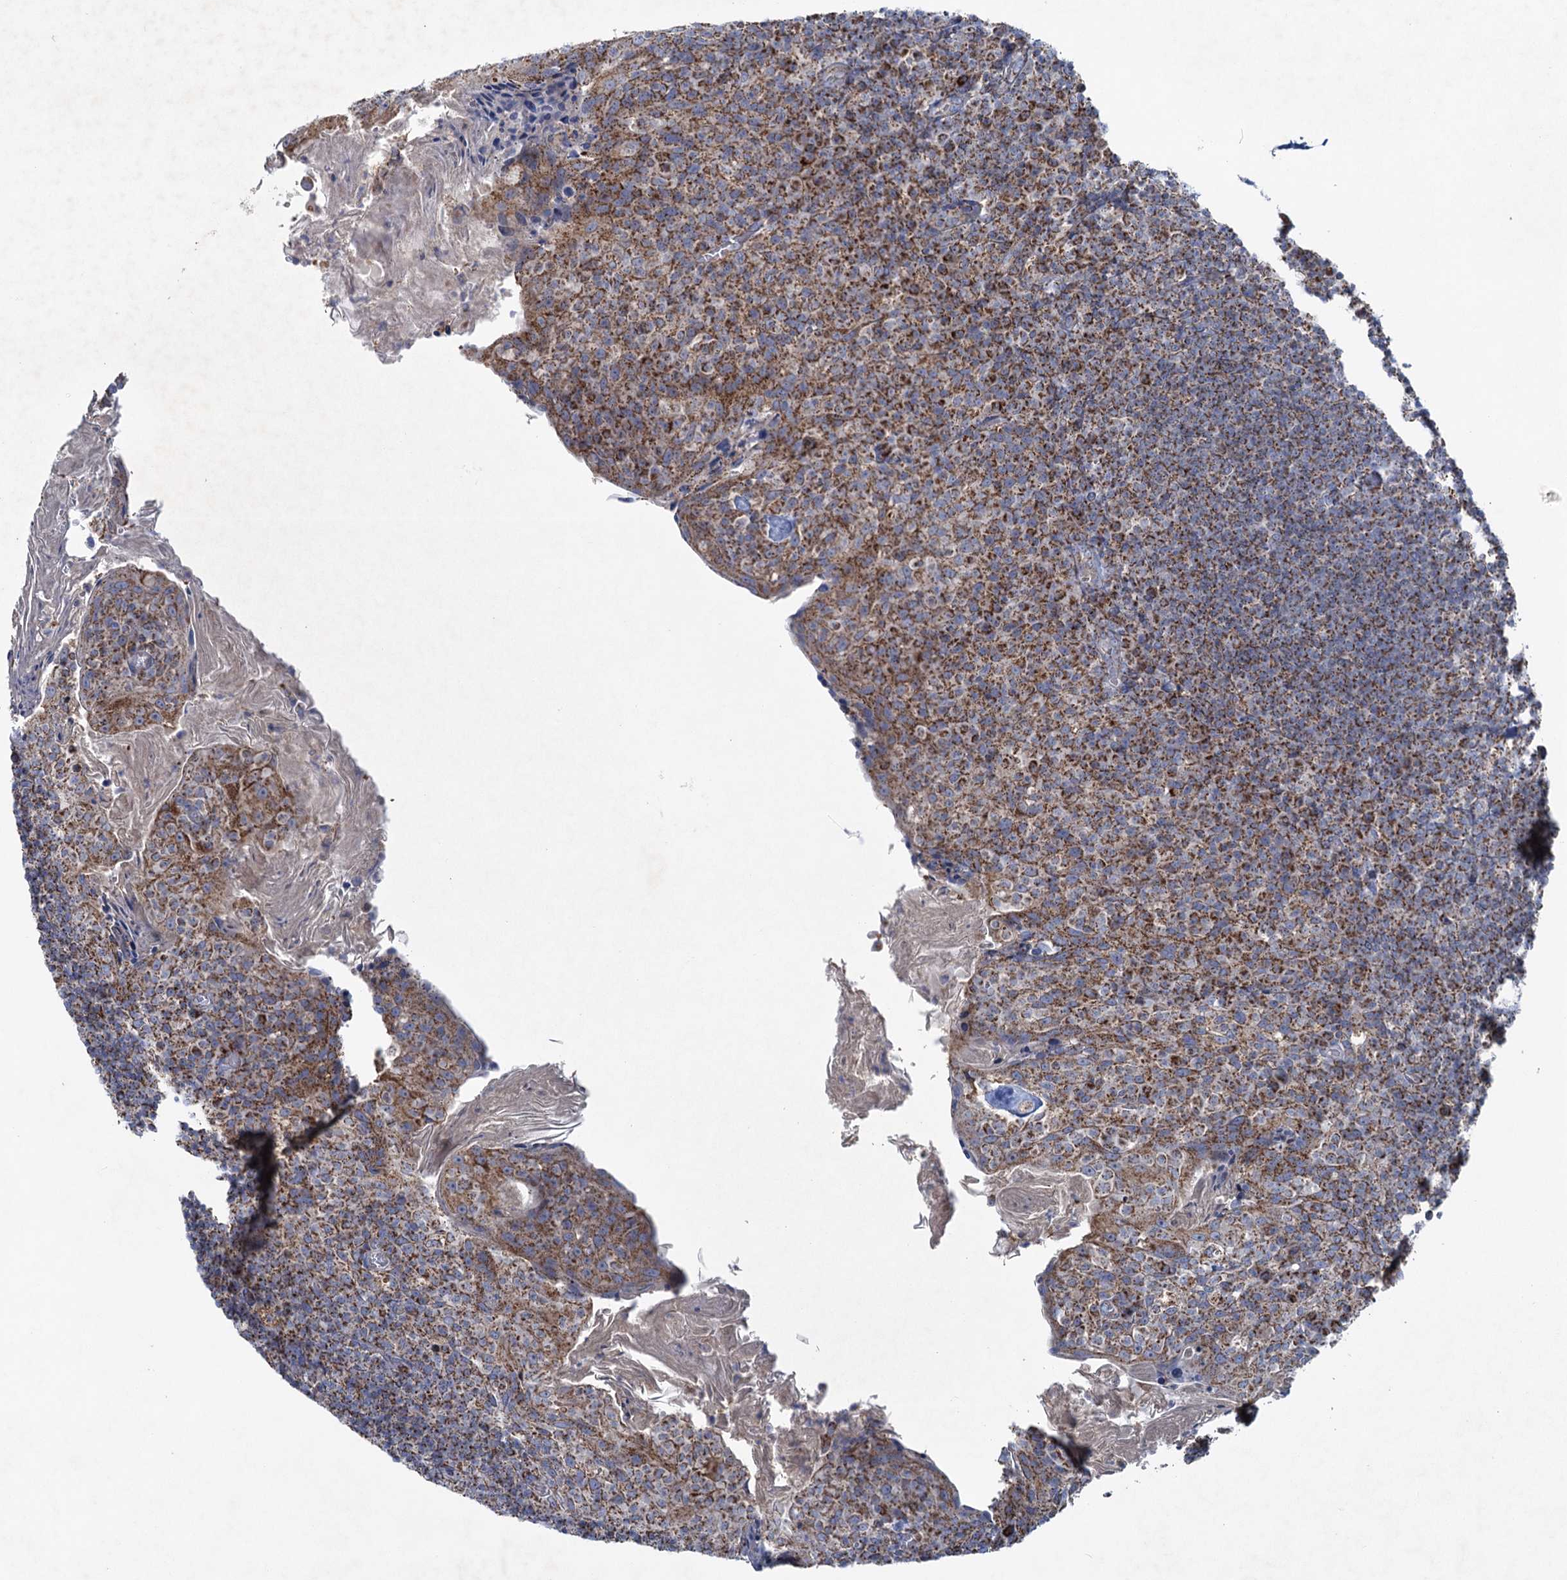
{"staining": {"intensity": "moderate", "quantity": ">75%", "location": "cytoplasmic/membranous"}, "tissue": "tonsil", "cell_type": "Germinal center cells", "image_type": "normal", "snomed": [{"axis": "morphology", "description": "Normal tissue, NOS"}, {"axis": "topography", "description": "Tonsil"}], "caption": "About >75% of germinal center cells in normal tonsil reveal moderate cytoplasmic/membranous protein expression as visualized by brown immunohistochemical staining.", "gene": "GTPBP3", "patient": {"sex": "female", "age": 10}}